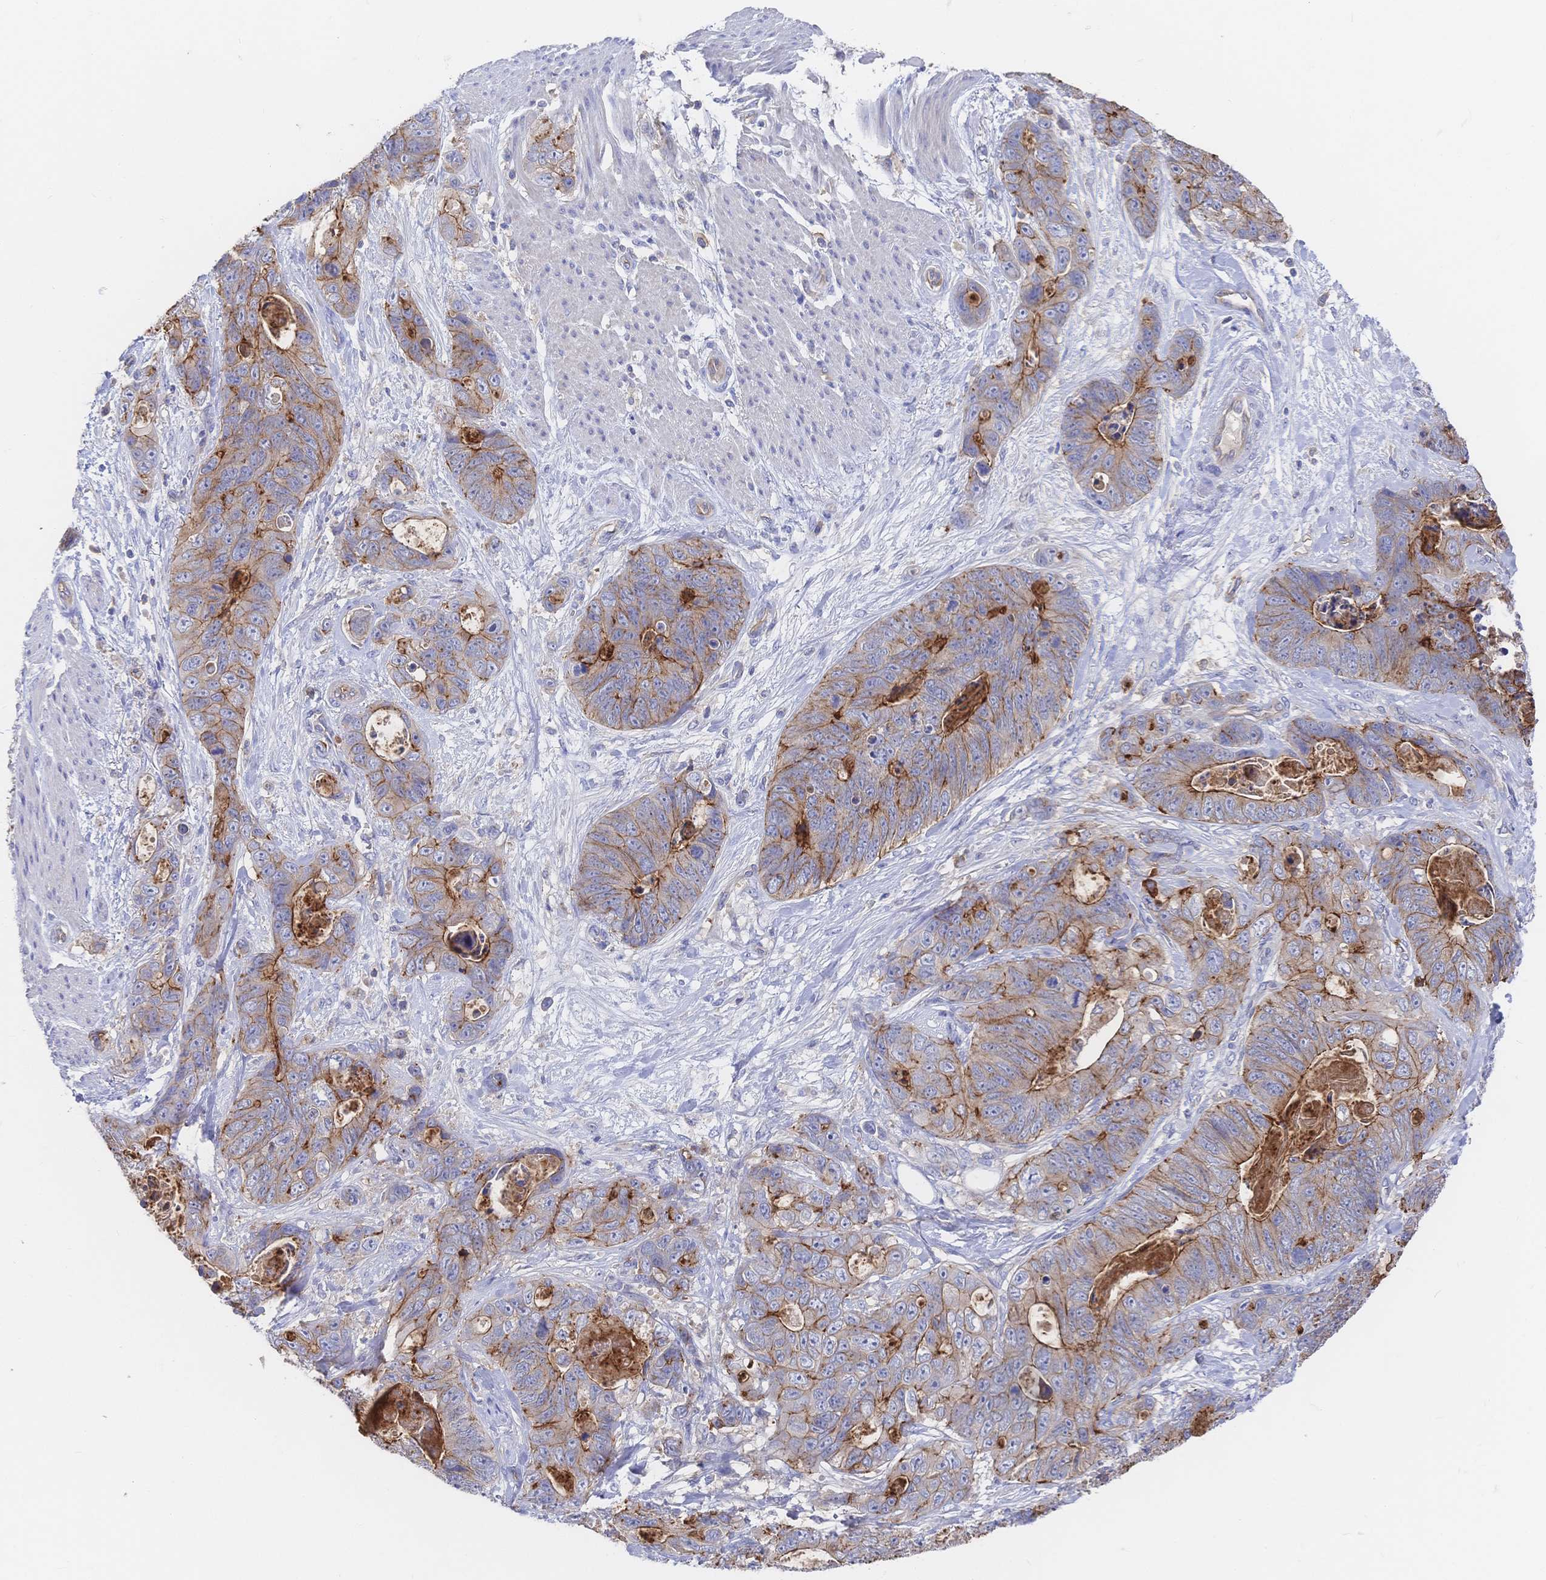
{"staining": {"intensity": "moderate", "quantity": ">75%", "location": "cytoplasmic/membranous"}, "tissue": "stomach cancer", "cell_type": "Tumor cells", "image_type": "cancer", "snomed": [{"axis": "morphology", "description": "Normal tissue, NOS"}, {"axis": "morphology", "description": "Adenocarcinoma, NOS"}, {"axis": "topography", "description": "Stomach"}], "caption": "There is medium levels of moderate cytoplasmic/membranous staining in tumor cells of stomach adenocarcinoma, as demonstrated by immunohistochemical staining (brown color).", "gene": "F11R", "patient": {"sex": "female", "age": 89}}